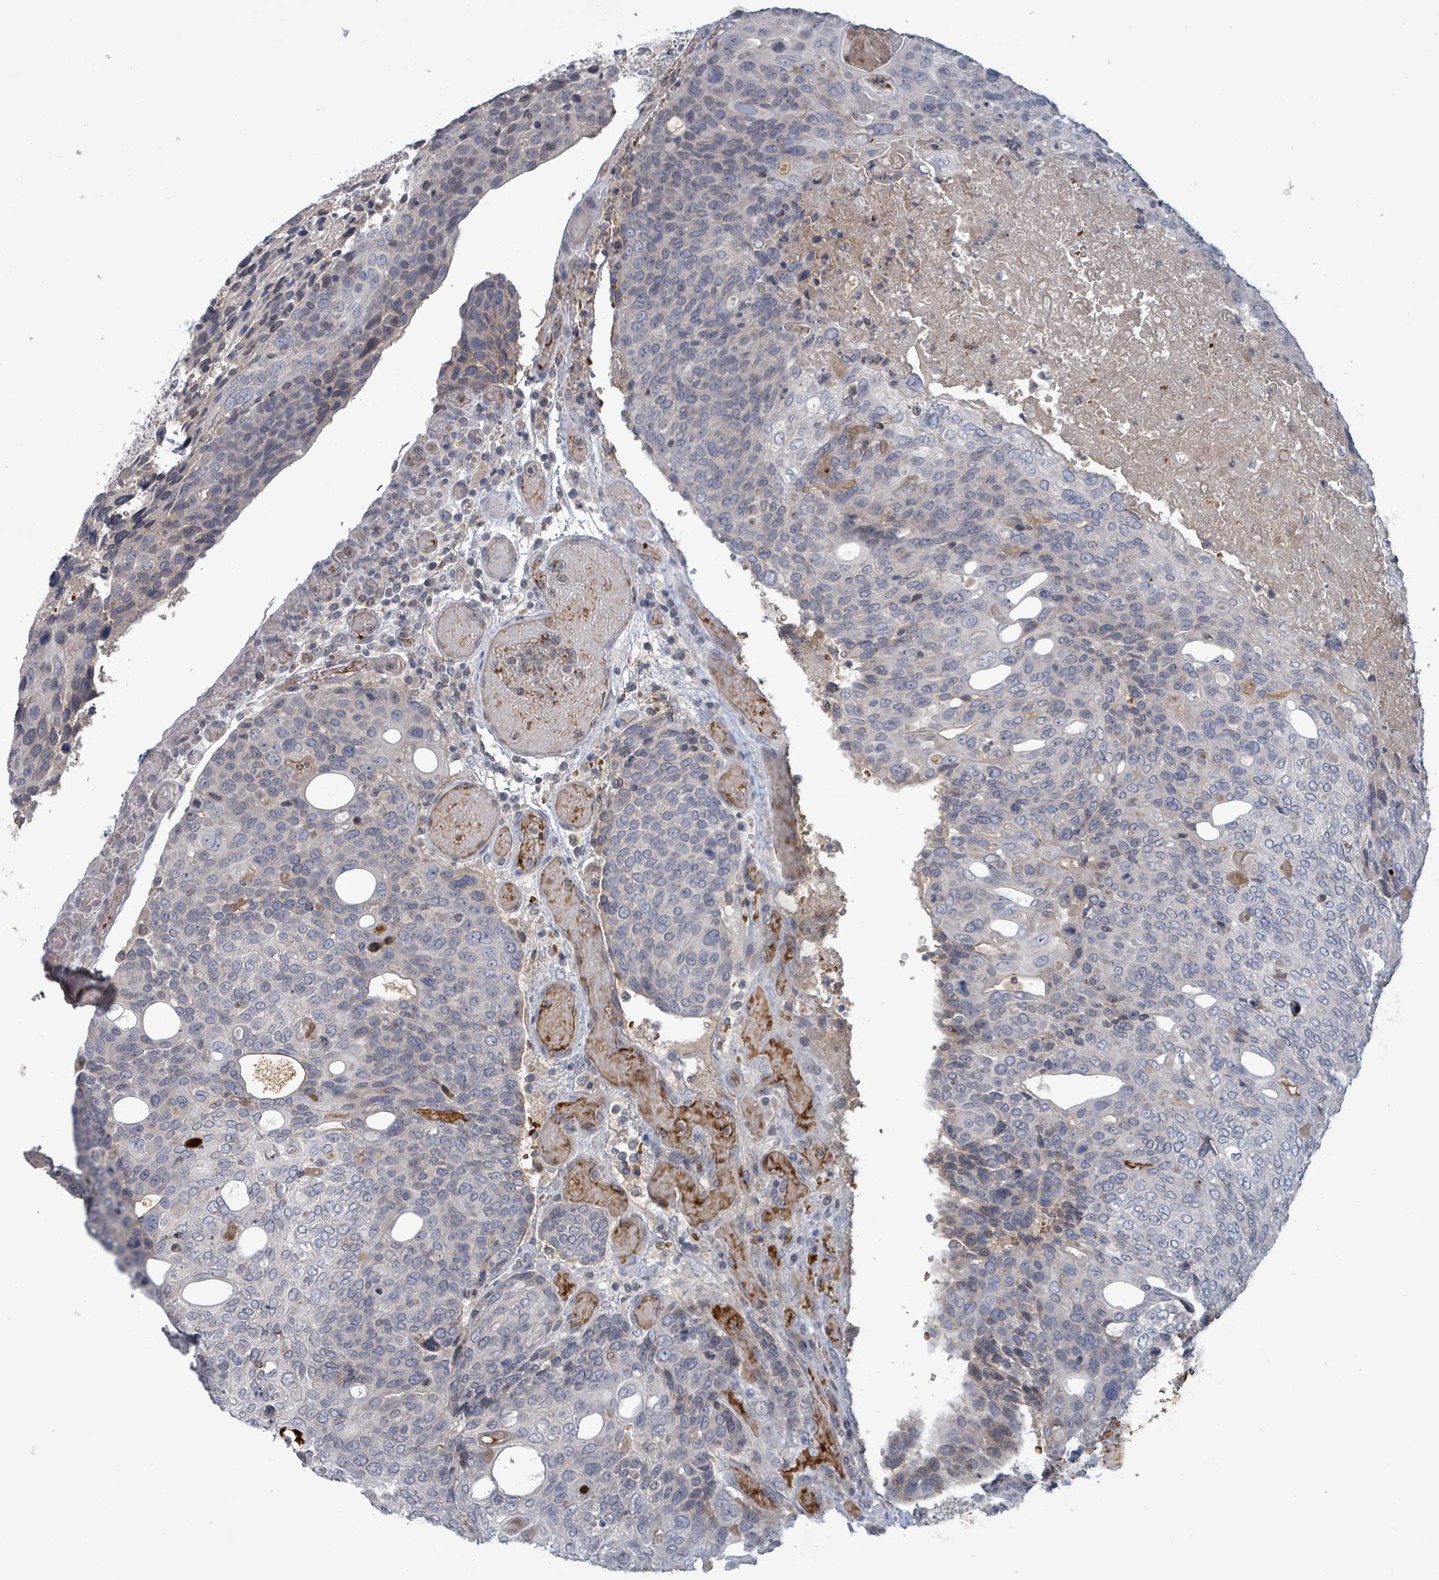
{"staining": {"intensity": "negative", "quantity": "none", "location": "none"}, "tissue": "urothelial cancer", "cell_type": "Tumor cells", "image_type": "cancer", "snomed": [{"axis": "morphology", "description": "Urothelial carcinoma, High grade"}, {"axis": "topography", "description": "Urinary bladder"}], "caption": "High power microscopy histopathology image of an immunohistochemistry image of high-grade urothelial carcinoma, revealing no significant staining in tumor cells.", "gene": "GRM8", "patient": {"sex": "female", "age": 70}}